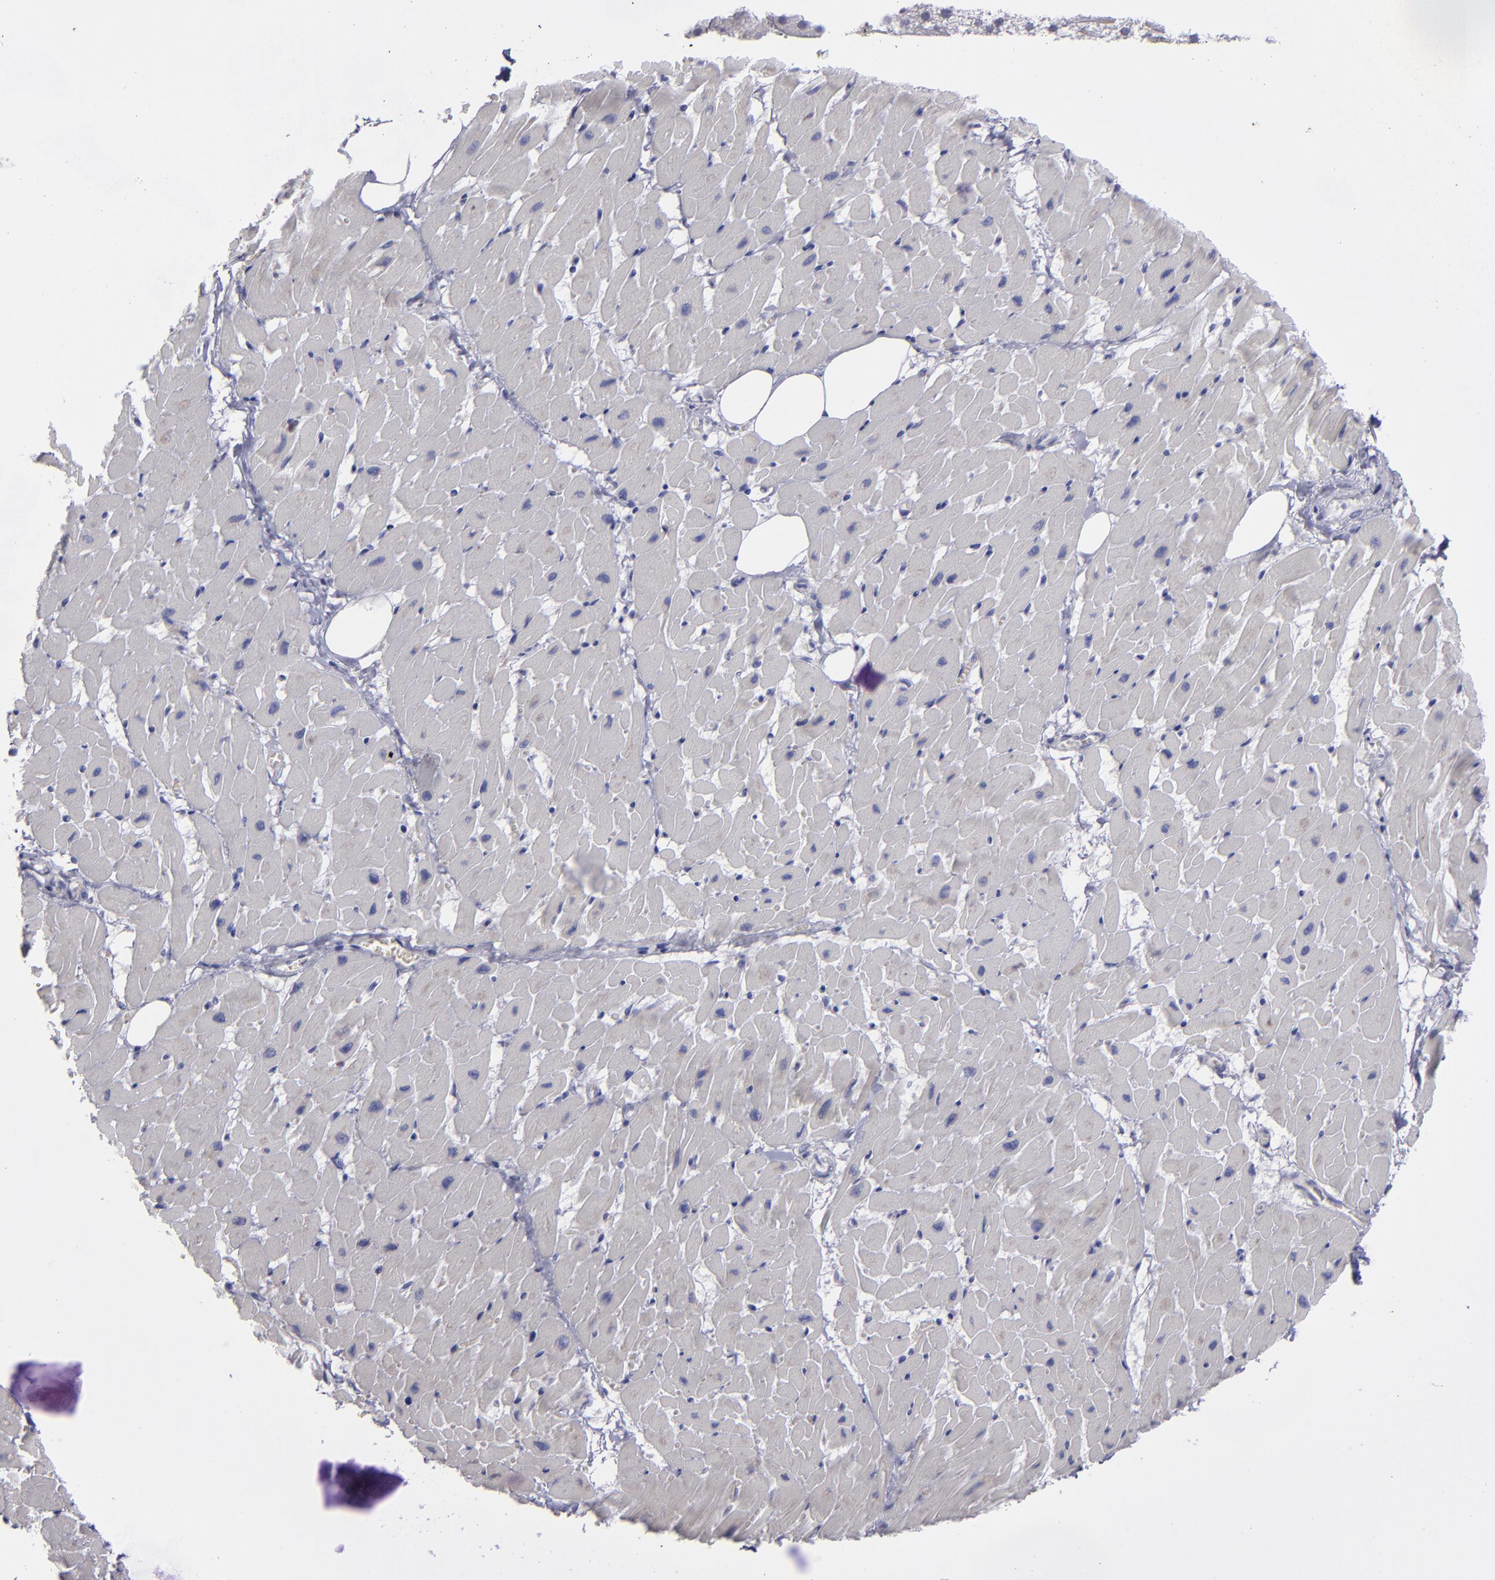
{"staining": {"intensity": "negative", "quantity": "none", "location": "none"}, "tissue": "heart muscle", "cell_type": "Cardiomyocytes", "image_type": "normal", "snomed": [{"axis": "morphology", "description": "Normal tissue, NOS"}, {"axis": "topography", "description": "Heart"}], "caption": "Immunohistochemistry of benign heart muscle demonstrates no positivity in cardiomyocytes.", "gene": "ANPEP", "patient": {"sex": "female", "age": 19}}